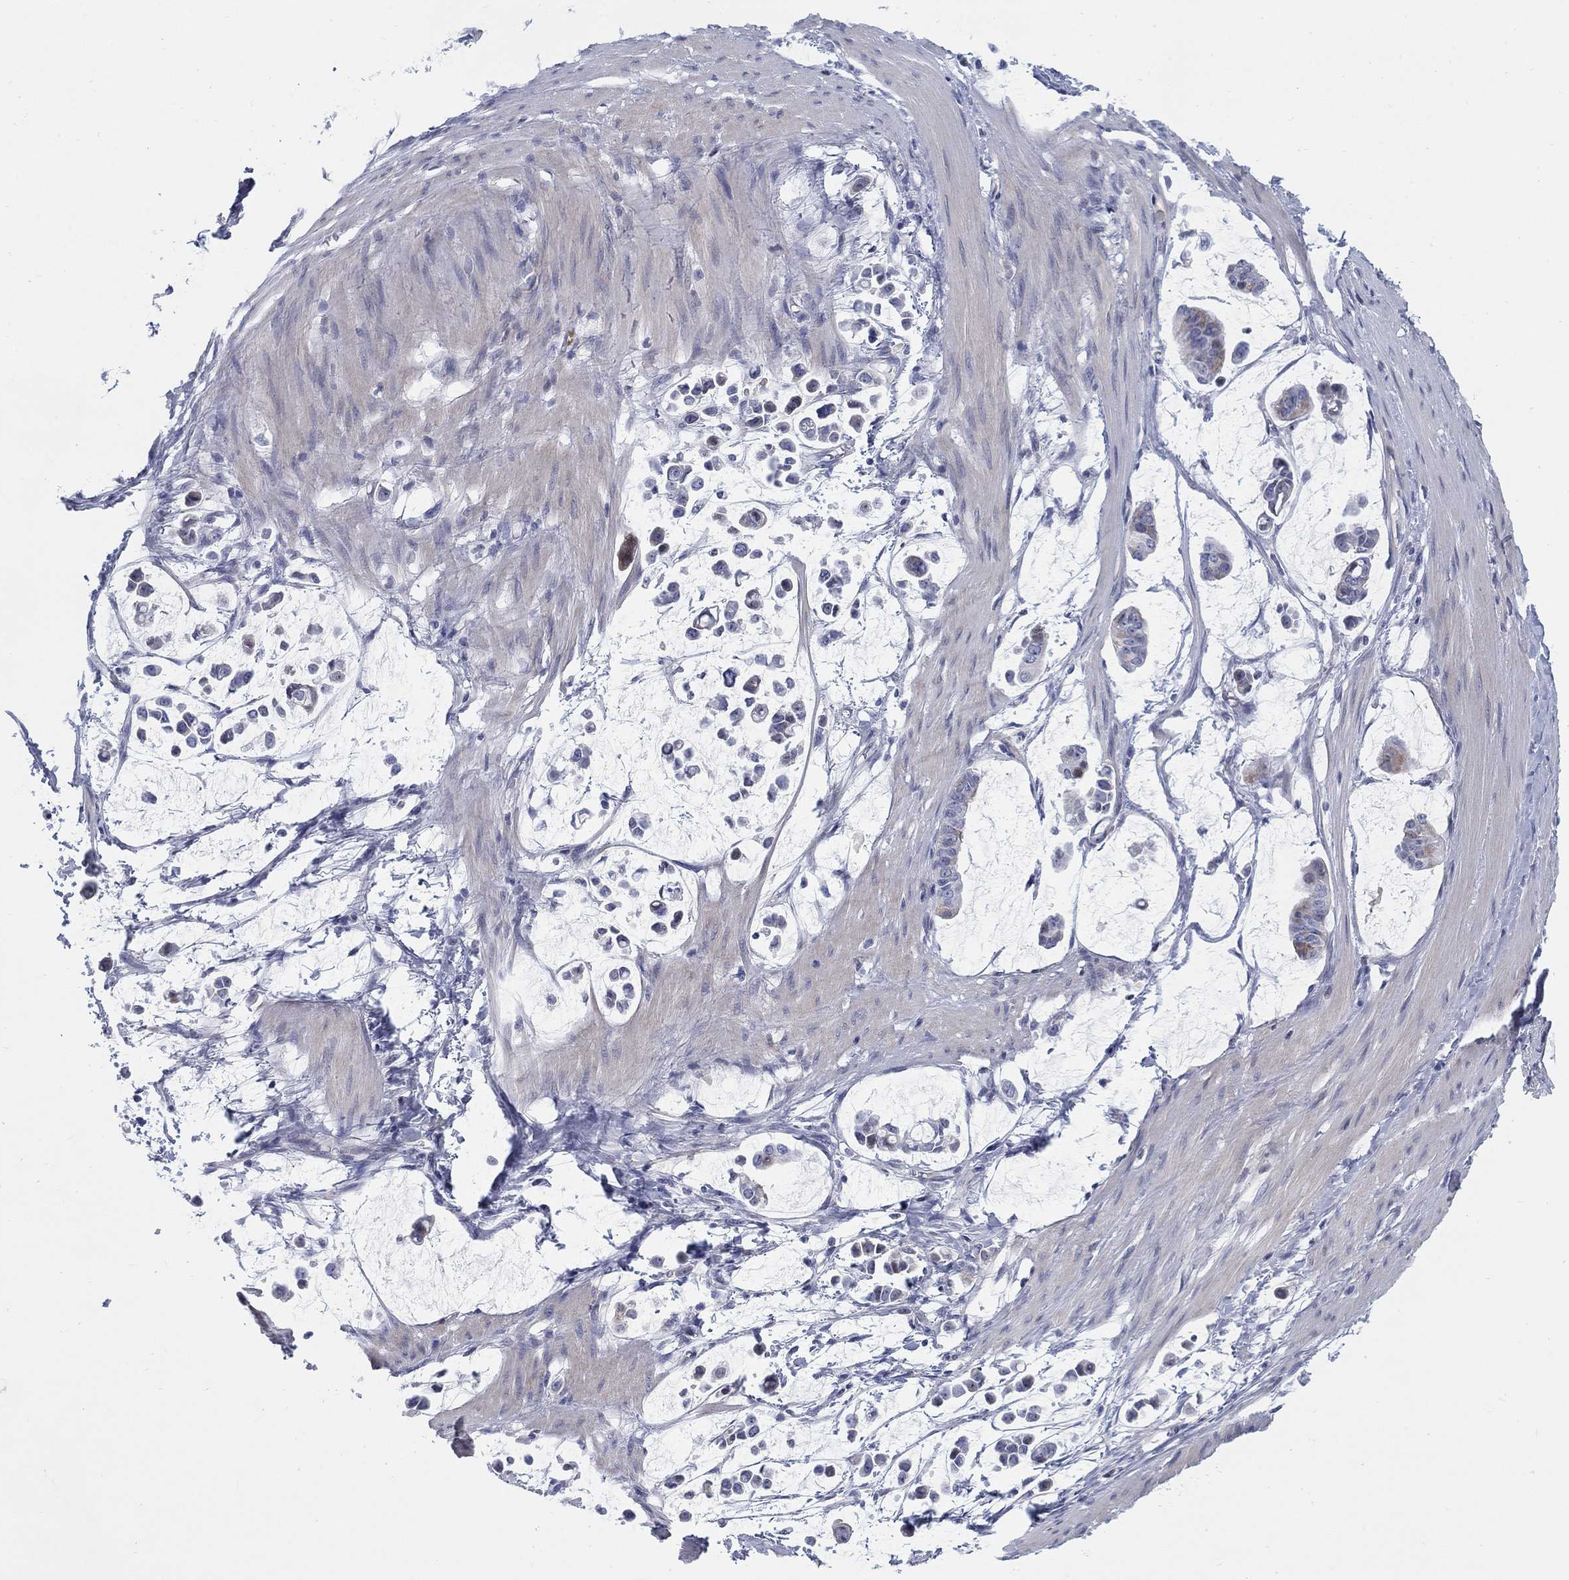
{"staining": {"intensity": "negative", "quantity": "none", "location": "none"}, "tissue": "stomach cancer", "cell_type": "Tumor cells", "image_type": "cancer", "snomed": [{"axis": "morphology", "description": "Adenocarcinoma, NOS"}, {"axis": "topography", "description": "Stomach"}], "caption": "The immunohistochemistry photomicrograph has no significant expression in tumor cells of adenocarcinoma (stomach) tissue.", "gene": "HEATR4", "patient": {"sex": "male", "age": 82}}